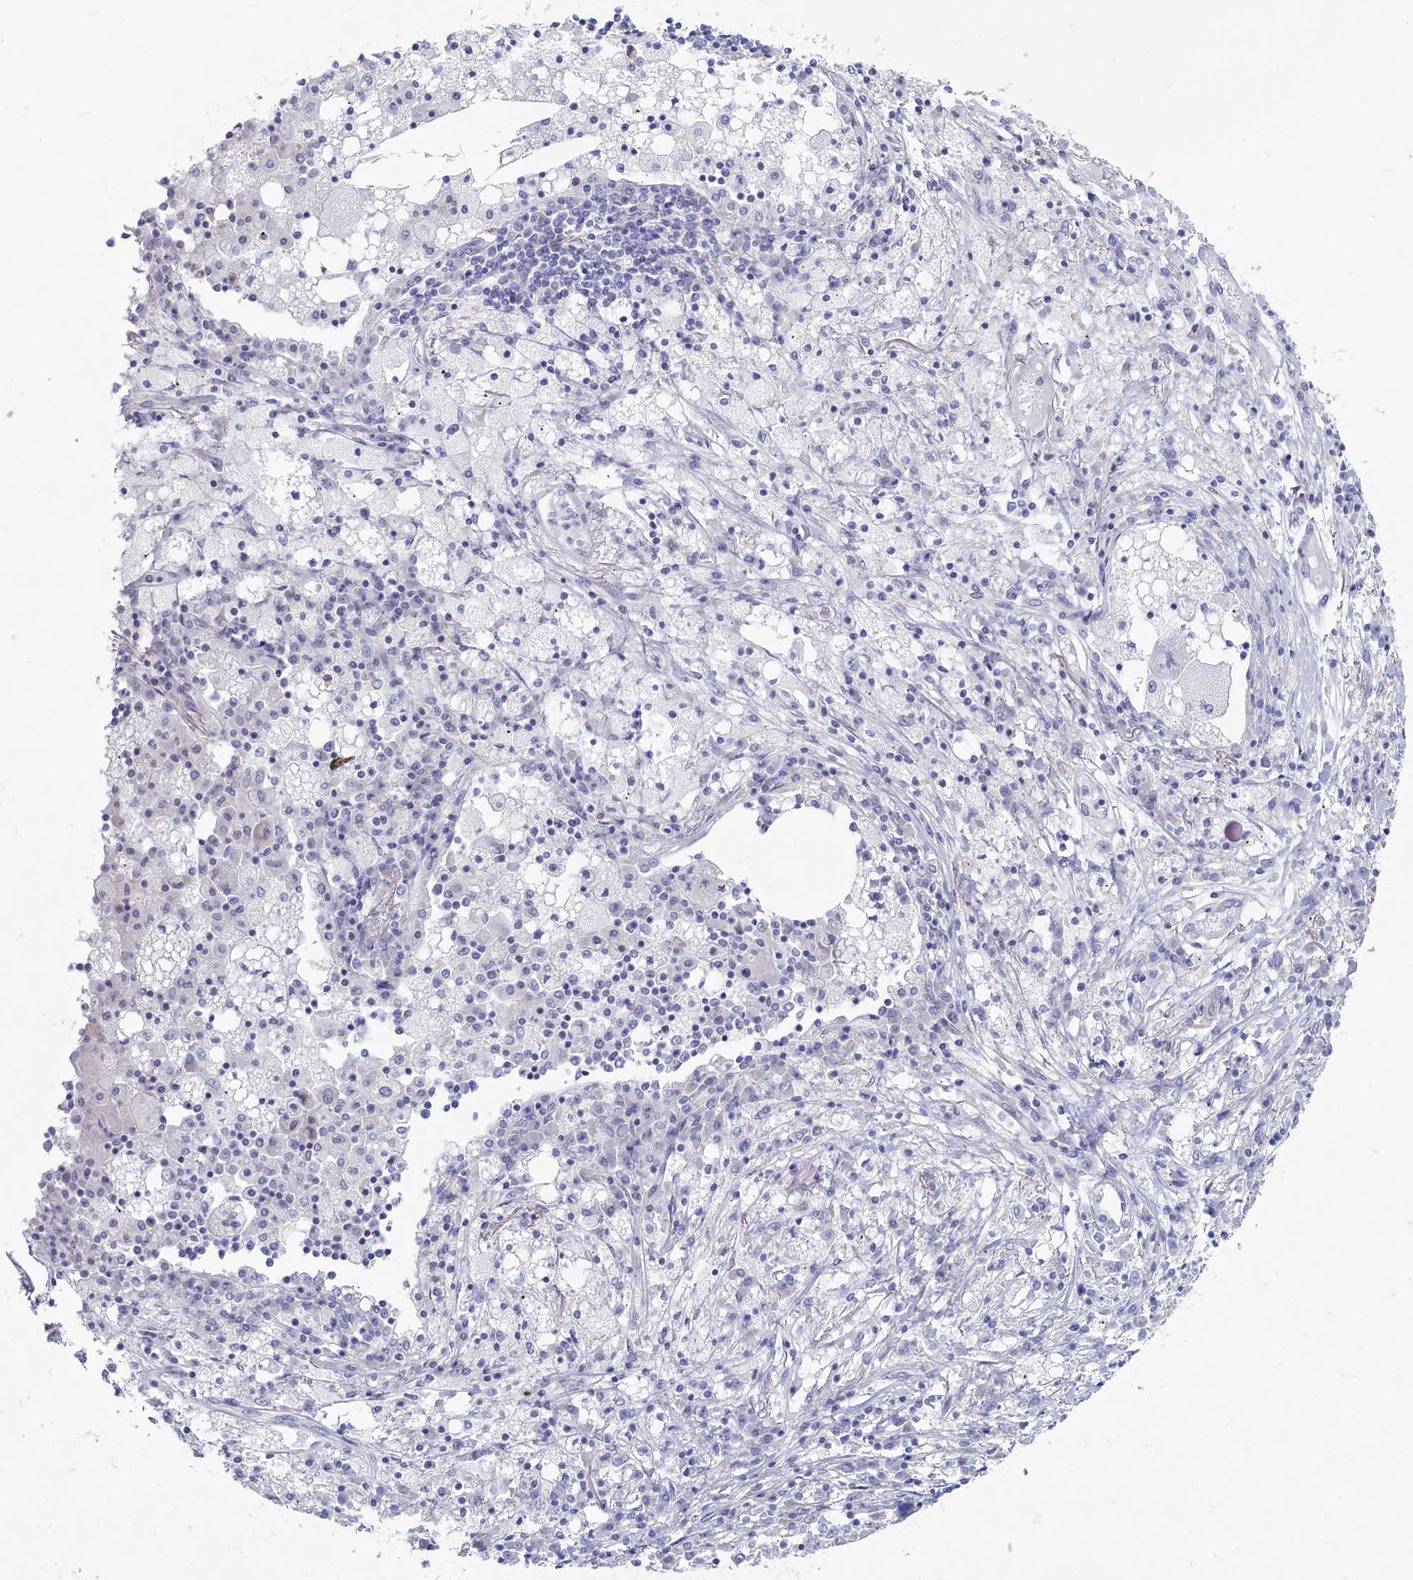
{"staining": {"intensity": "negative", "quantity": "none", "location": "none"}, "tissue": "lung cancer", "cell_type": "Tumor cells", "image_type": "cancer", "snomed": [{"axis": "morphology", "description": "Squamous cell carcinoma, NOS"}, {"axis": "topography", "description": "Lung"}], "caption": "This image is of lung cancer (squamous cell carcinoma) stained with IHC to label a protein in brown with the nuclei are counter-stained blue. There is no staining in tumor cells. Nuclei are stained in blue.", "gene": "WDR76", "patient": {"sex": "male", "age": 65}}